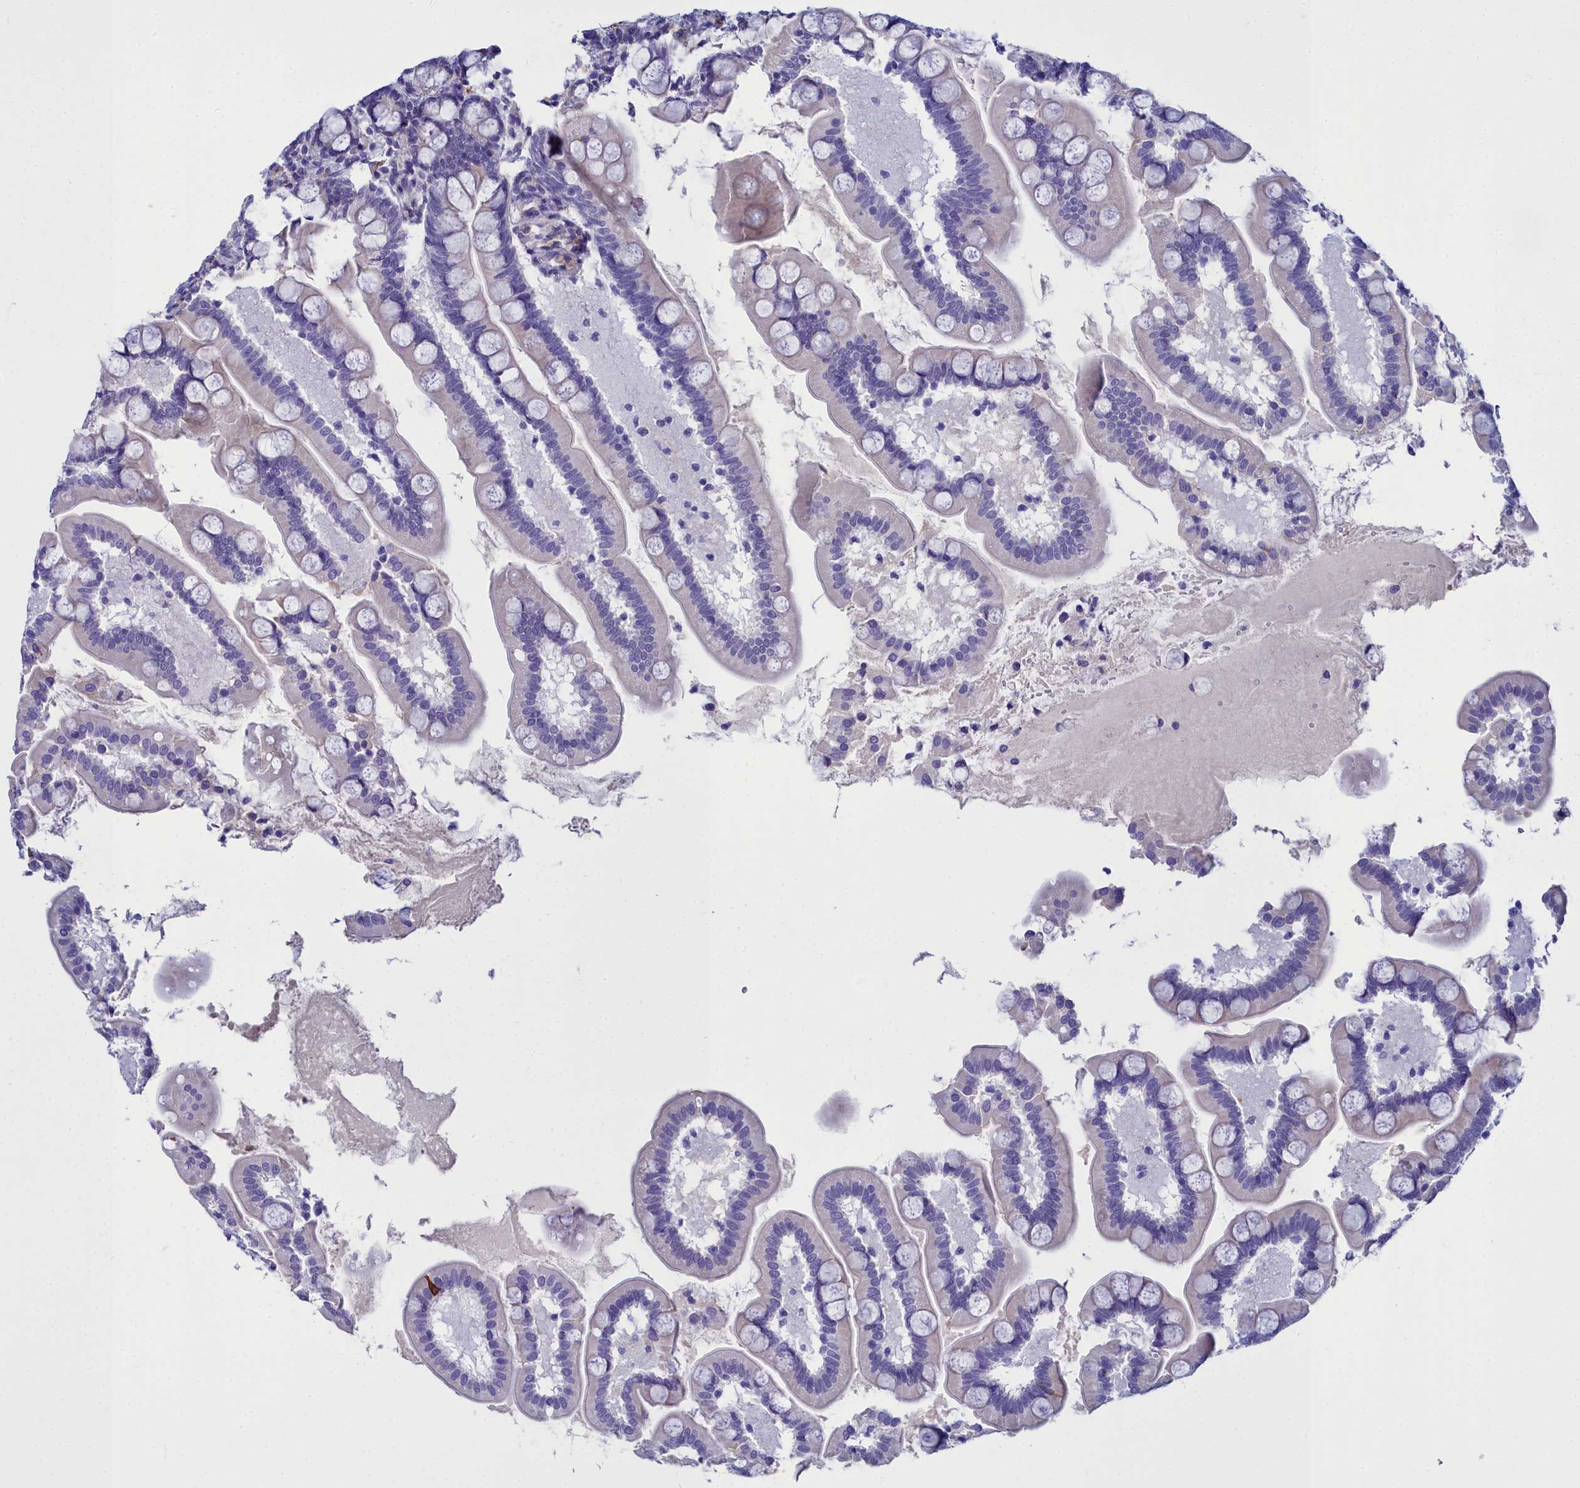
{"staining": {"intensity": "negative", "quantity": "none", "location": "none"}, "tissue": "small intestine", "cell_type": "Glandular cells", "image_type": "normal", "snomed": [{"axis": "morphology", "description": "Normal tissue, NOS"}, {"axis": "topography", "description": "Small intestine"}], "caption": "Photomicrograph shows no significant protein expression in glandular cells of benign small intestine. Brightfield microscopy of immunohistochemistry (IHC) stained with DAB (brown) and hematoxylin (blue), captured at high magnification.", "gene": "ELAPOR2", "patient": {"sex": "female", "age": 64}}